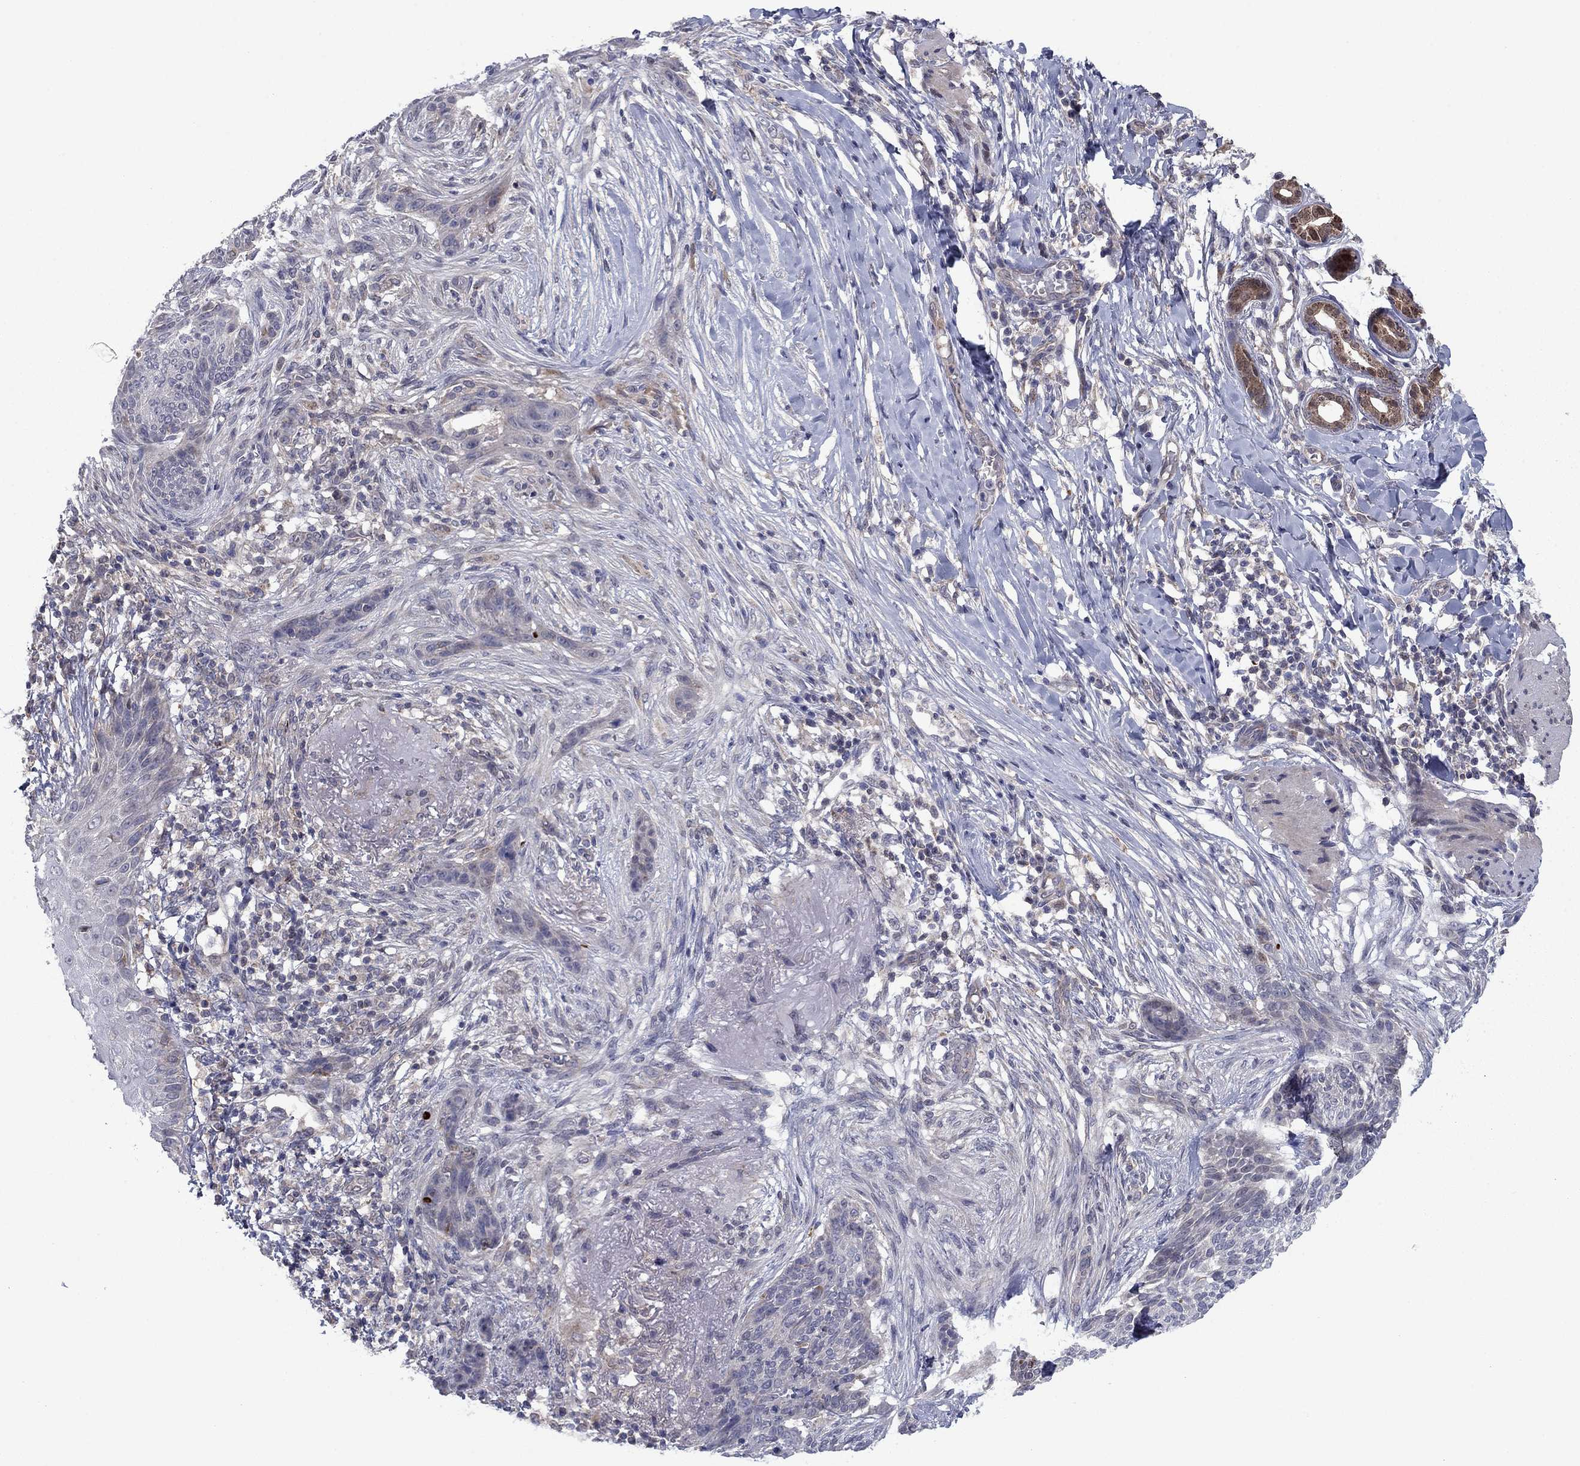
{"staining": {"intensity": "negative", "quantity": "none", "location": "none"}, "tissue": "skin cancer", "cell_type": "Tumor cells", "image_type": "cancer", "snomed": [{"axis": "morphology", "description": "Normal tissue, NOS"}, {"axis": "morphology", "description": "Basal cell carcinoma"}, {"axis": "topography", "description": "Skin"}], "caption": "High magnification brightfield microscopy of skin cancer (basal cell carcinoma) stained with DAB (brown) and counterstained with hematoxylin (blue): tumor cells show no significant positivity.", "gene": "GRHPR", "patient": {"sex": "male", "age": 84}}